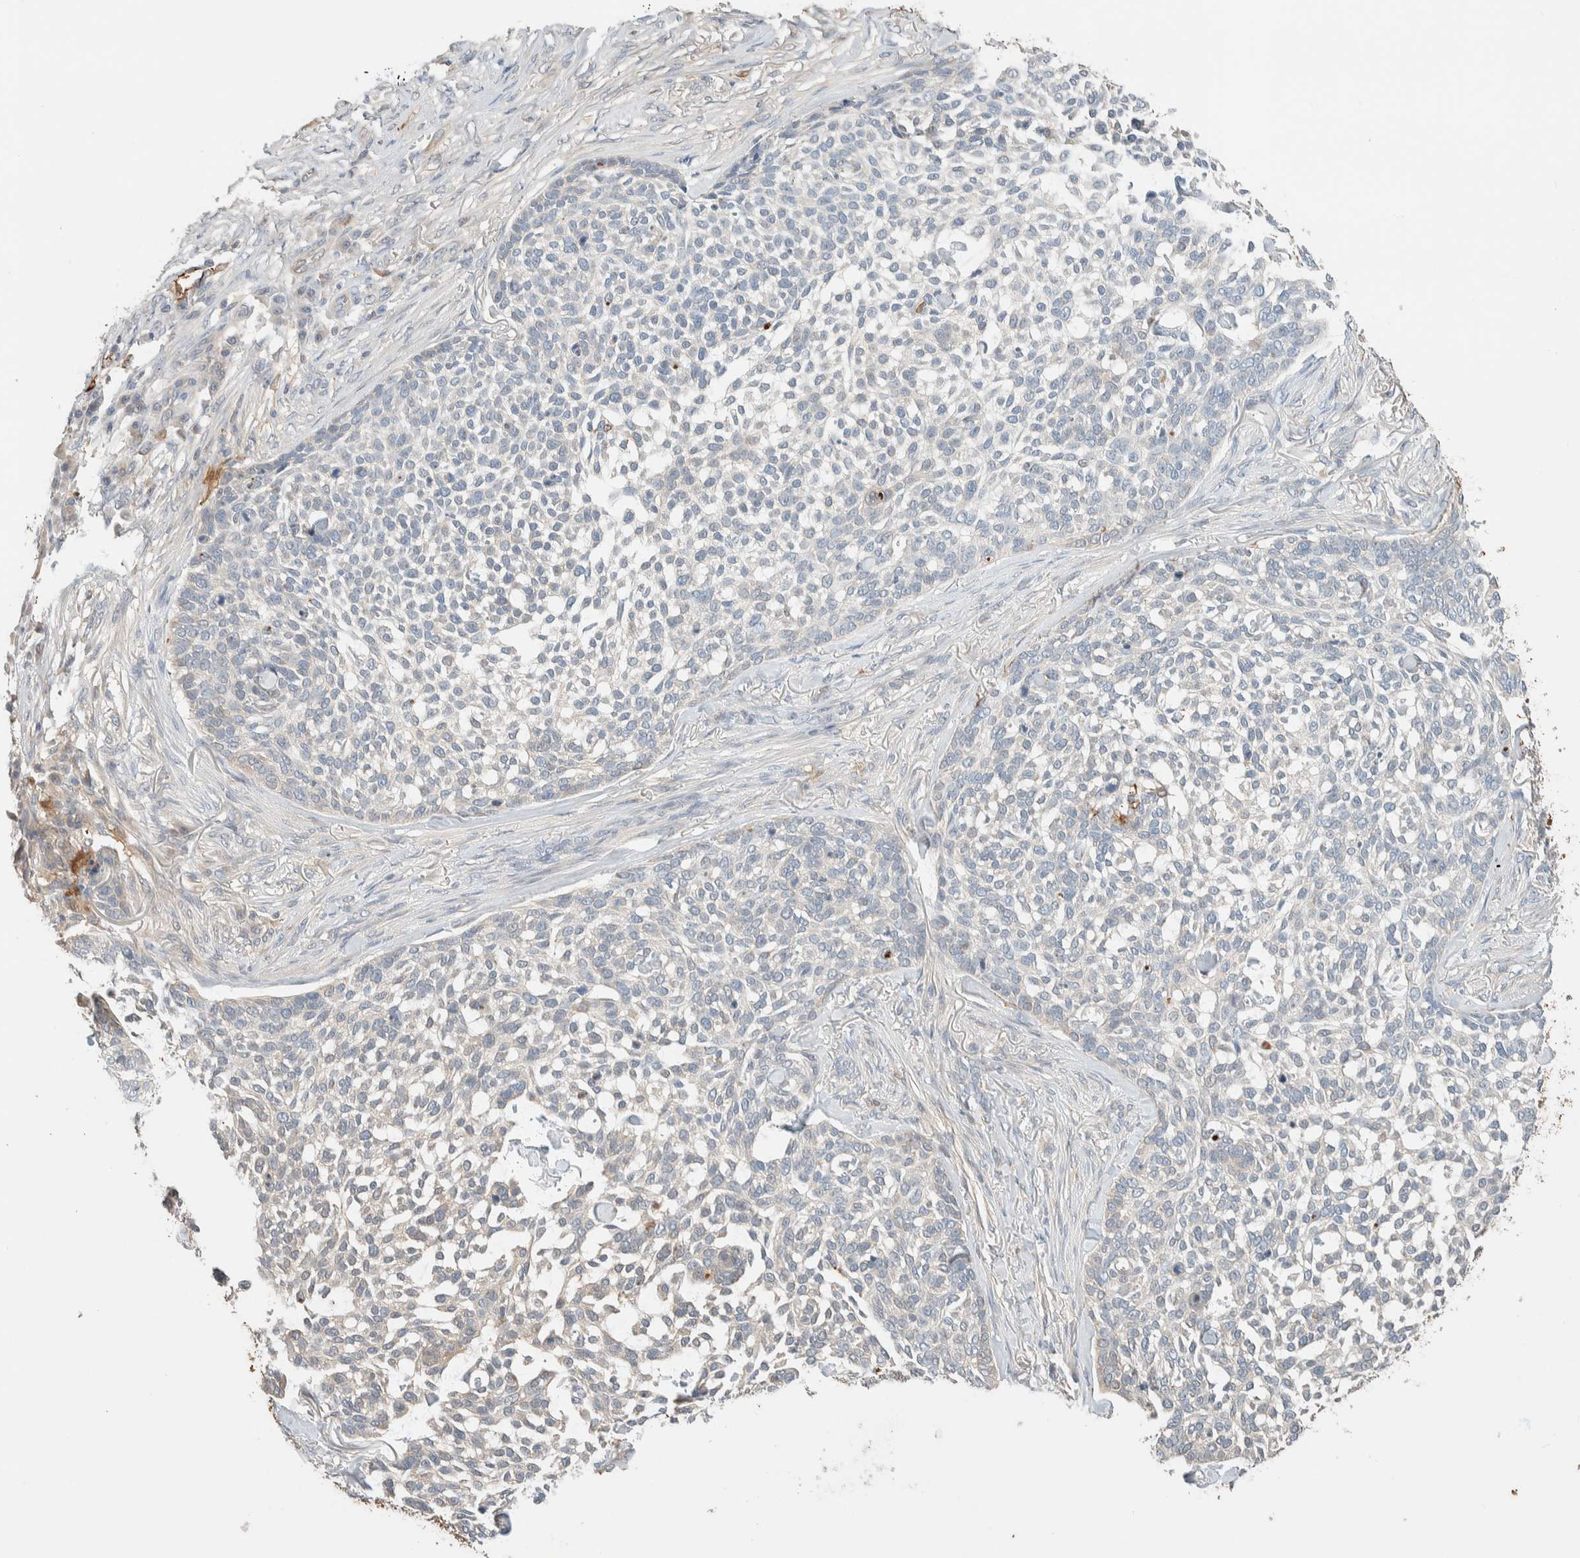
{"staining": {"intensity": "negative", "quantity": "none", "location": "none"}, "tissue": "skin cancer", "cell_type": "Tumor cells", "image_type": "cancer", "snomed": [{"axis": "morphology", "description": "Basal cell carcinoma"}, {"axis": "topography", "description": "Skin"}], "caption": "A high-resolution histopathology image shows immunohistochemistry (IHC) staining of skin cancer, which reveals no significant staining in tumor cells.", "gene": "SETD4", "patient": {"sex": "female", "age": 64}}